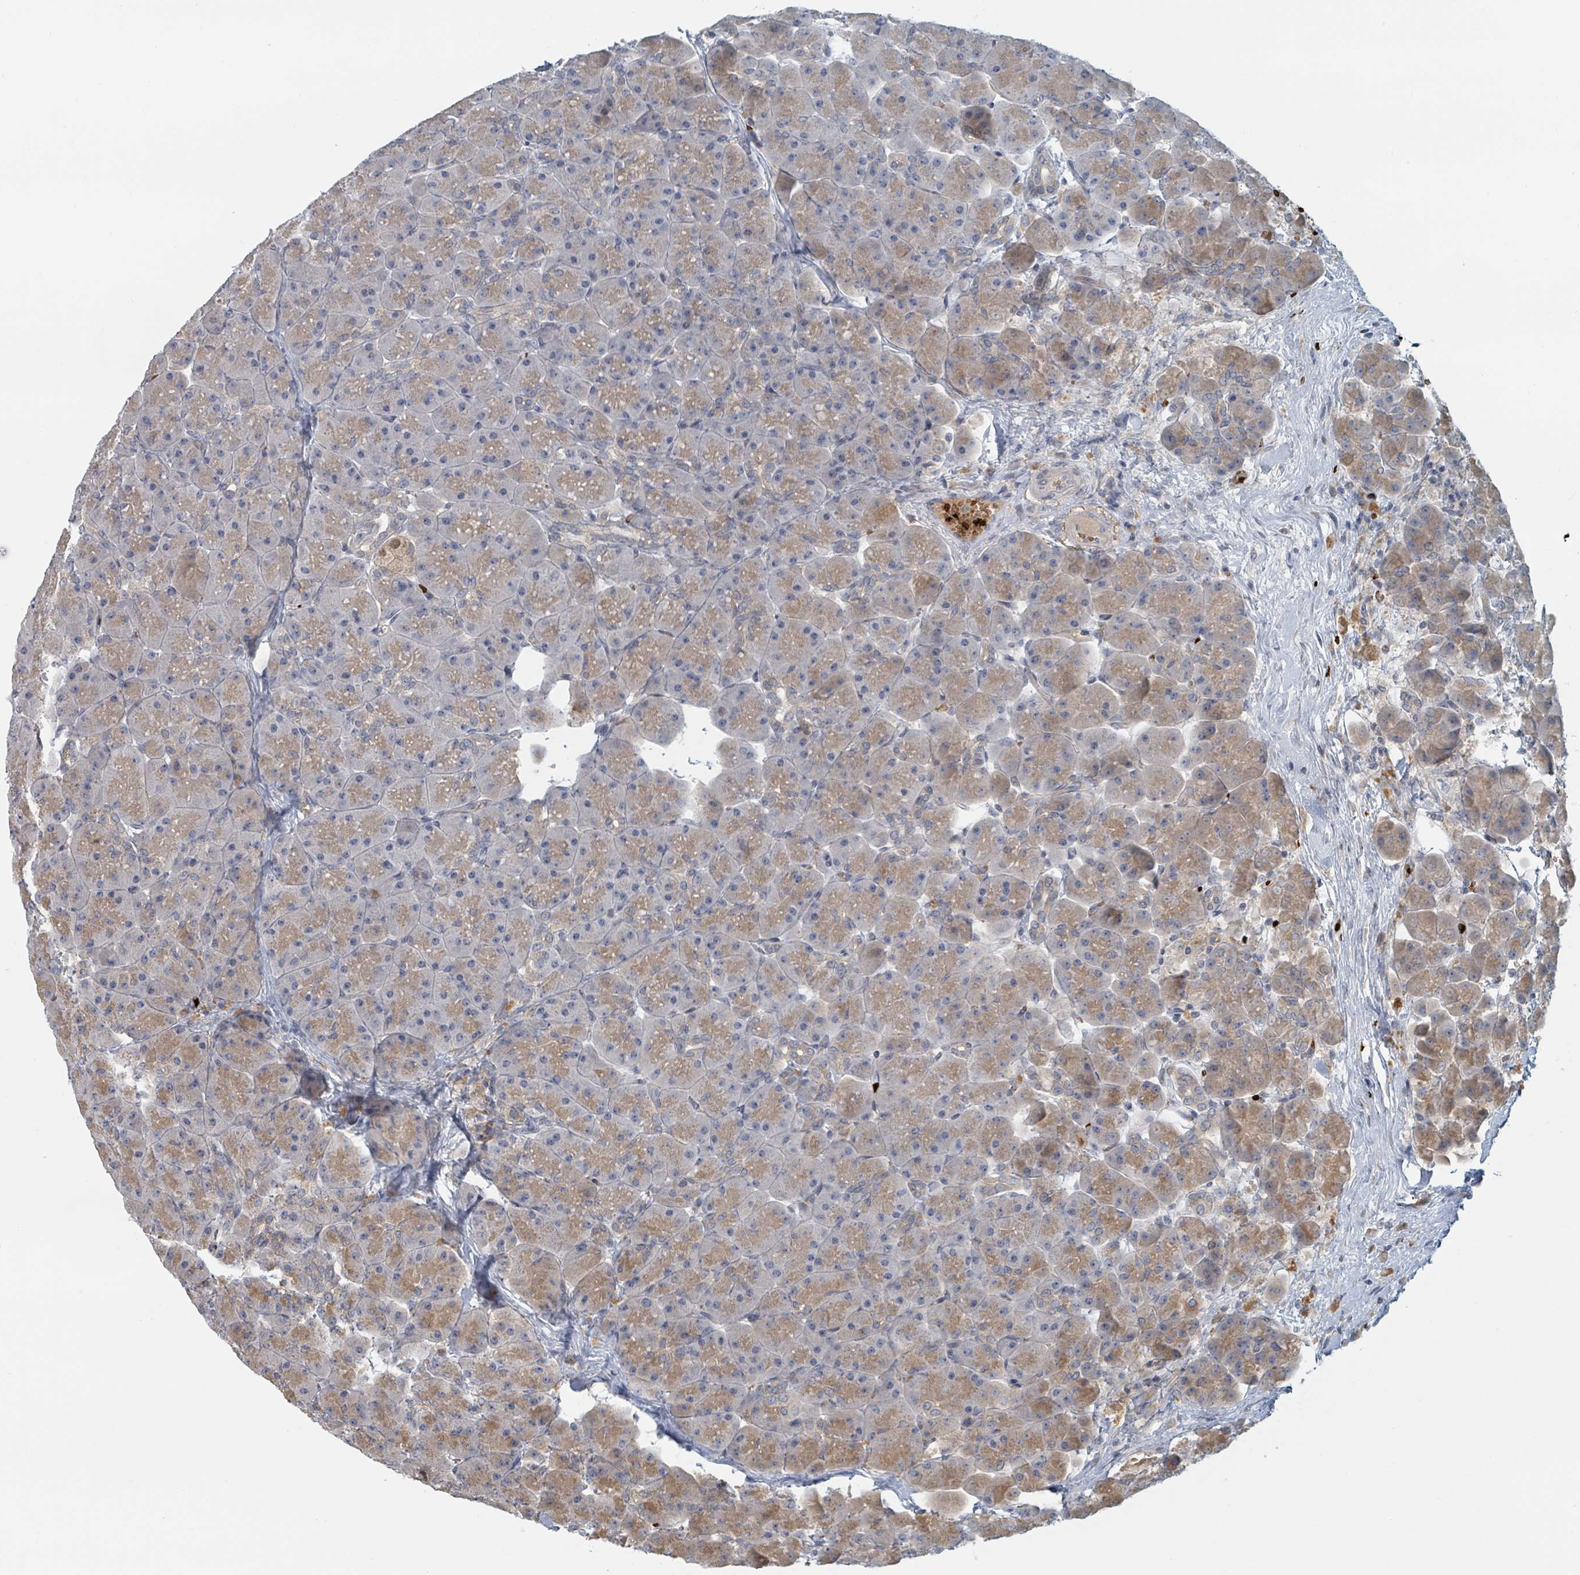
{"staining": {"intensity": "strong", "quantity": "<25%", "location": "cytoplasmic/membranous"}, "tissue": "pancreas", "cell_type": "Exocrine glandular cells", "image_type": "normal", "snomed": [{"axis": "morphology", "description": "Normal tissue, NOS"}, {"axis": "topography", "description": "Pancreas"}], "caption": "Exocrine glandular cells reveal medium levels of strong cytoplasmic/membranous expression in approximately <25% of cells in unremarkable human pancreas. (DAB (3,3'-diaminobenzidine) IHC with brightfield microscopy, high magnification).", "gene": "TRPC4AP", "patient": {"sex": "male", "age": 66}}